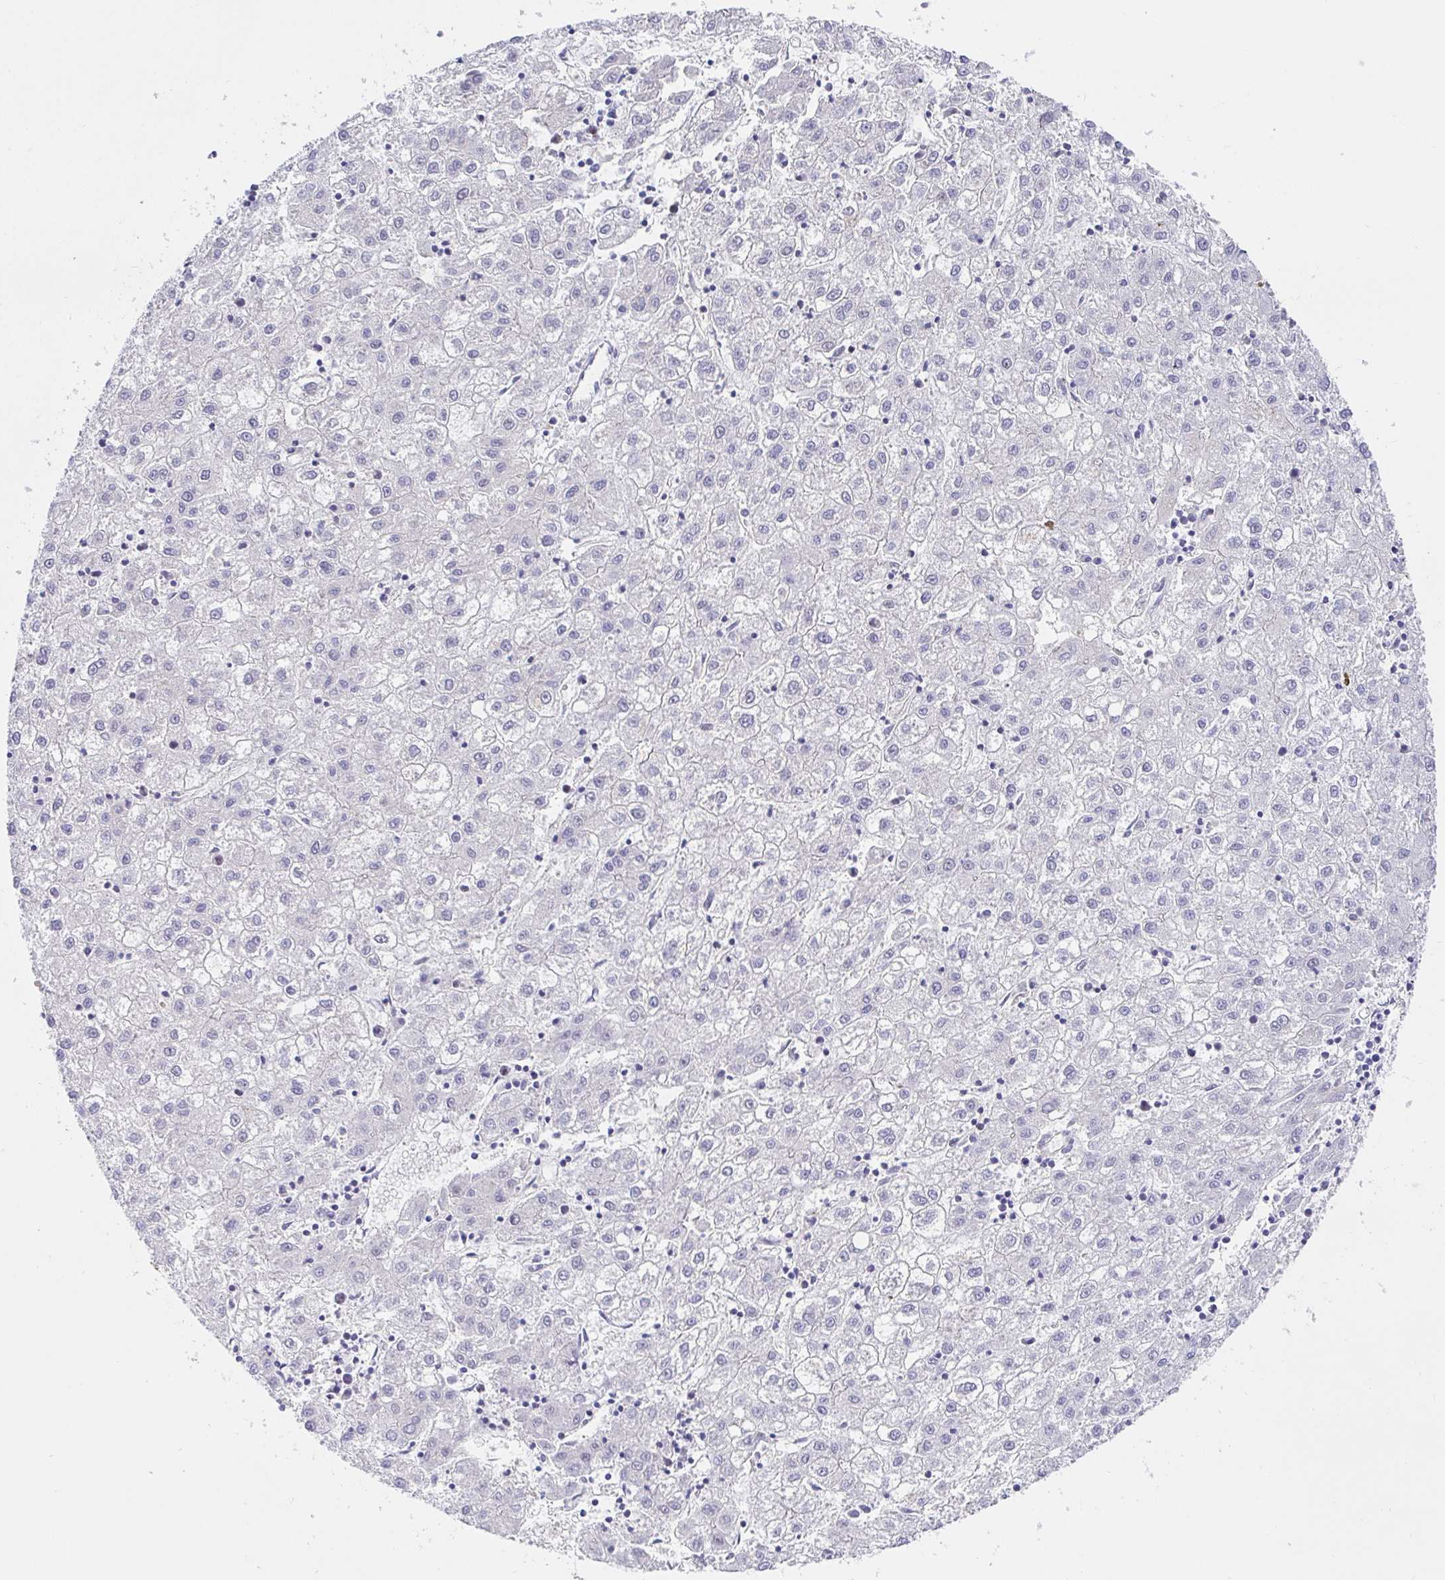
{"staining": {"intensity": "negative", "quantity": "none", "location": "none"}, "tissue": "liver cancer", "cell_type": "Tumor cells", "image_type": "cancer", "snomed": [{"axis": "morphology", "description": "Carcinoma, Hepatocellular, NOS"}, {"axis": "topography", "description": "Liver"}], "caption": "IHC histopathology image of hepatocellular carcinoma (liver) stained for a protein (brown), which shows no positivity in tumor cells.", "gene": "TIMELESS", "patient": {"sex": "male", "age": 72}}